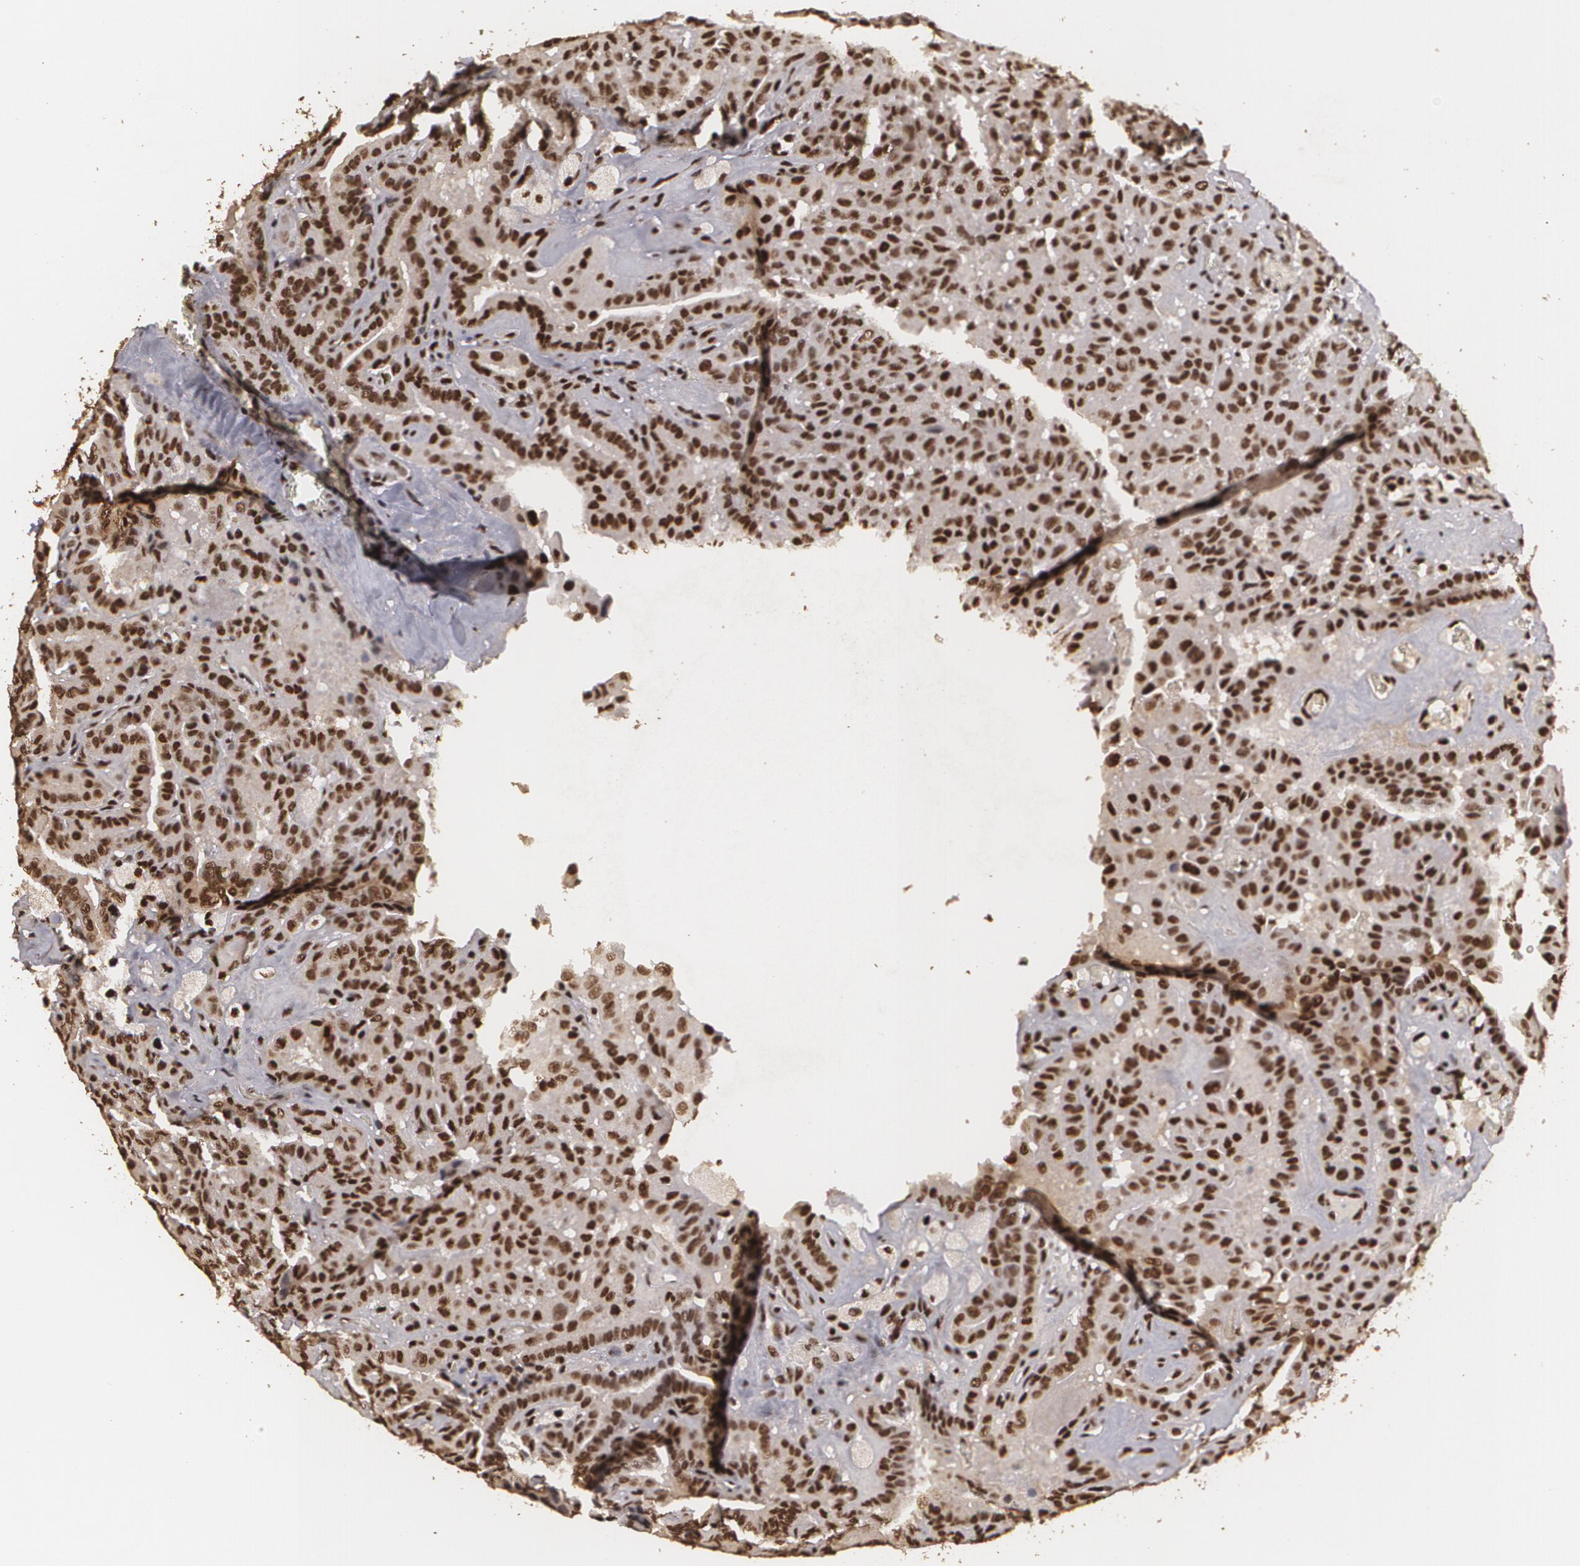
{"staining": {"intensity": "strong", "quantity": ">75%", "location": "nuclear"}, "tissue": "thyroid cancer", "cell_type": "Tumor cells", "image_type": "cancer", "snomed": [{"axis": "morphology", "description": "Papillary adenocarcinoma, NOS"}, {"axis": "topography", "description": "Thyroid gland"}], "caption": "Strong nuclear protein expression is present in about >75% of tumor cells in thyroid cancer (papillary adenocarcinoma).", "gene": "RCOR1", "patient": {"sex": "male", "age": 87}}